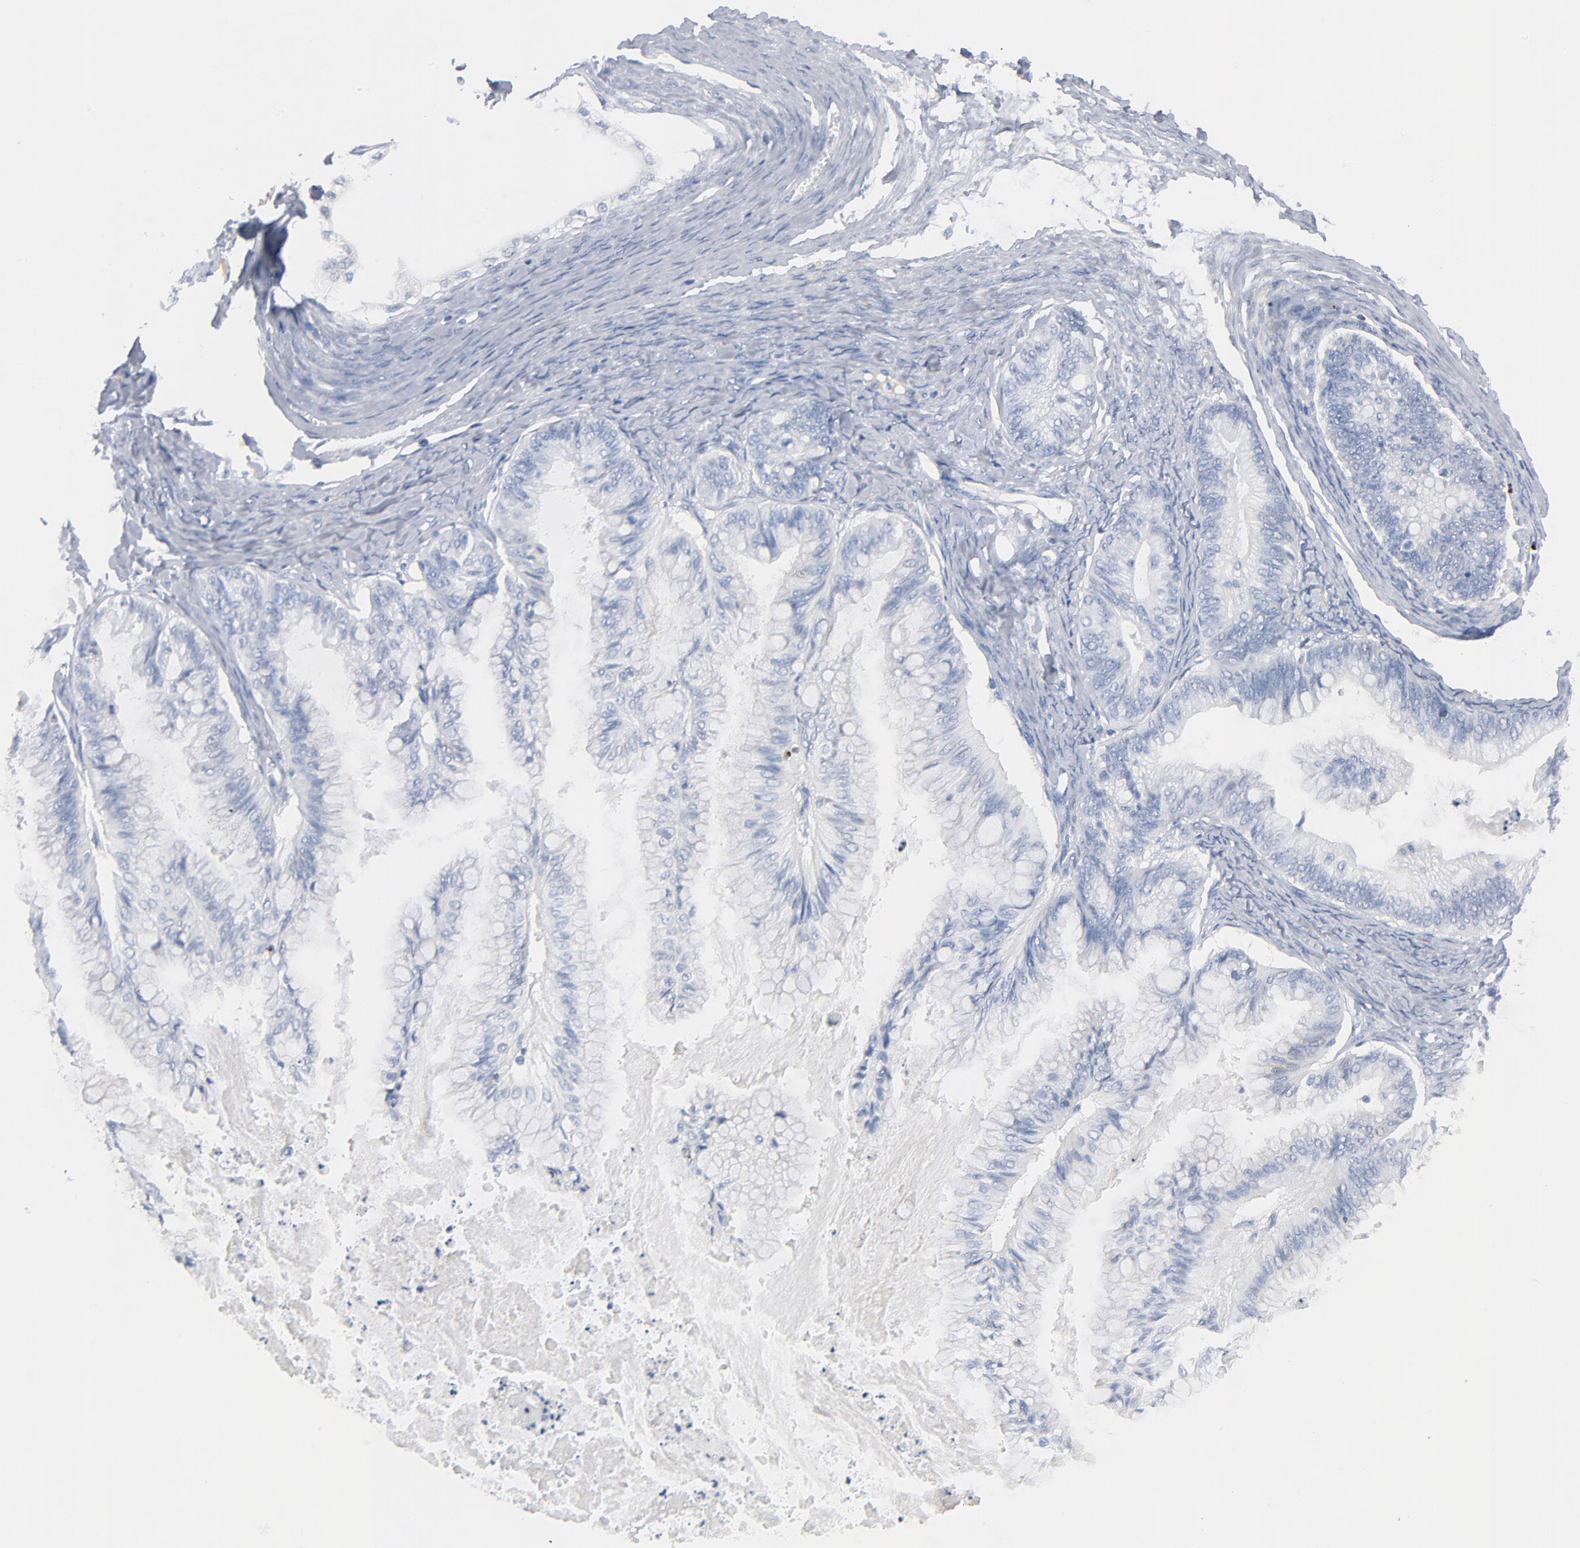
{"staining": {"intensity": "negative", "quantity": "none", "location": "none"}, "tissue": "ovarian cancer", "cell_type": "Tumor cells", "image_type": "cancer", "snomed": [{"axis": "morphology", "description": "Cystadenocarcinoma, mucinous, NOS"}, {"axis": "topography", "description": "Ovary"}], "caption": "Human ovarian cancer stained for a protein using IHC demonstrates no staining in tumor cells.", "gene": "GZMB", "patient": {"sex": "female", "age": 57}}